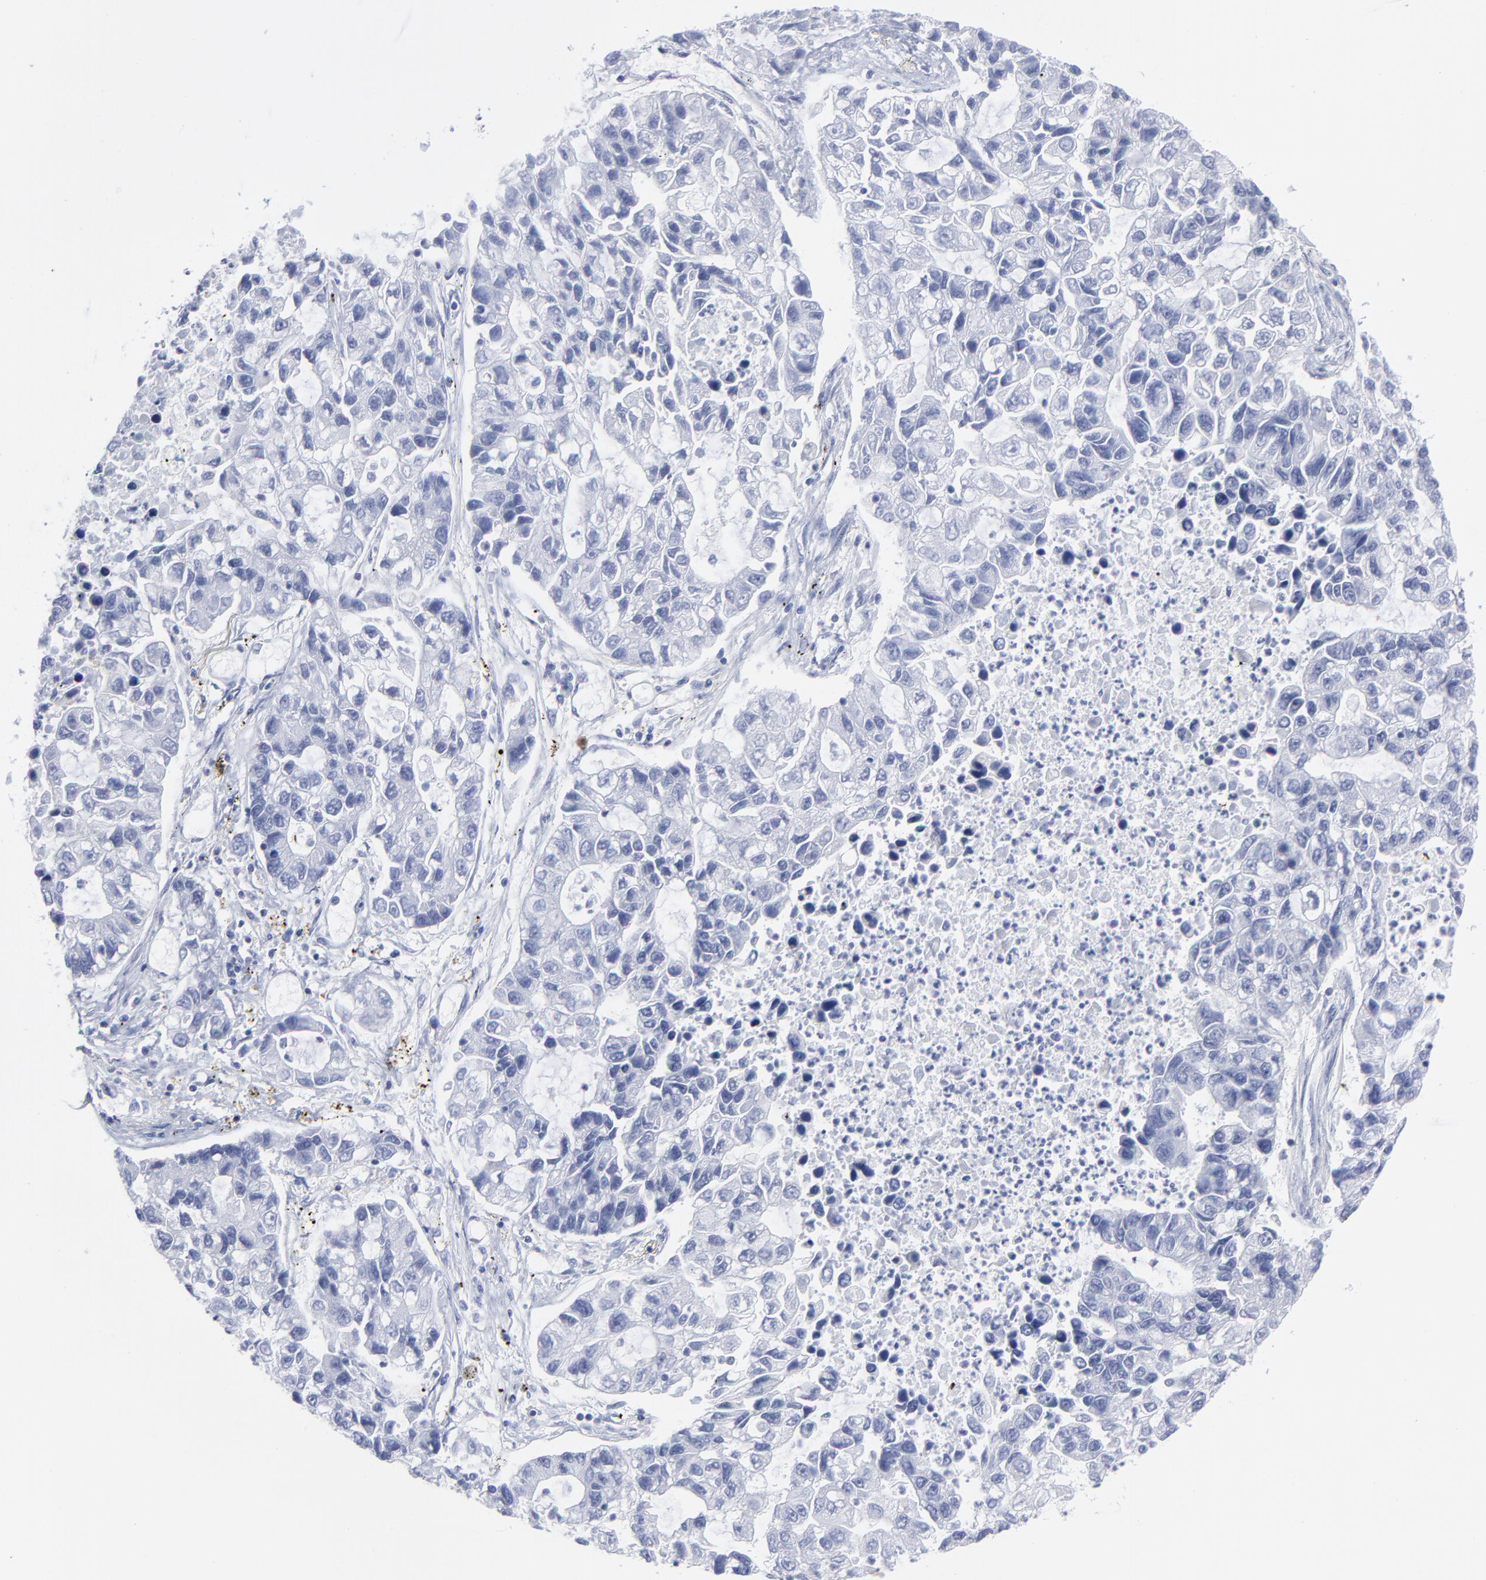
{"staining": {"intensity": "negative", "quantity": "none", "location": "none"}, "tissue": "lung cancer", "cell_type": "Tumor cells", "image_type": "cancer", "snomed": [{"axis": "morphology", "description": "Adenocarcinoma, NOS"}, {"axis": "topography", "description": "Lung"}], "caption": "Lung cancer was stained to show a protein in brown. There is no significant expression in tumor cells.", "gene": "CNTN3", "patient": {"sex": "female", "age": 51}}